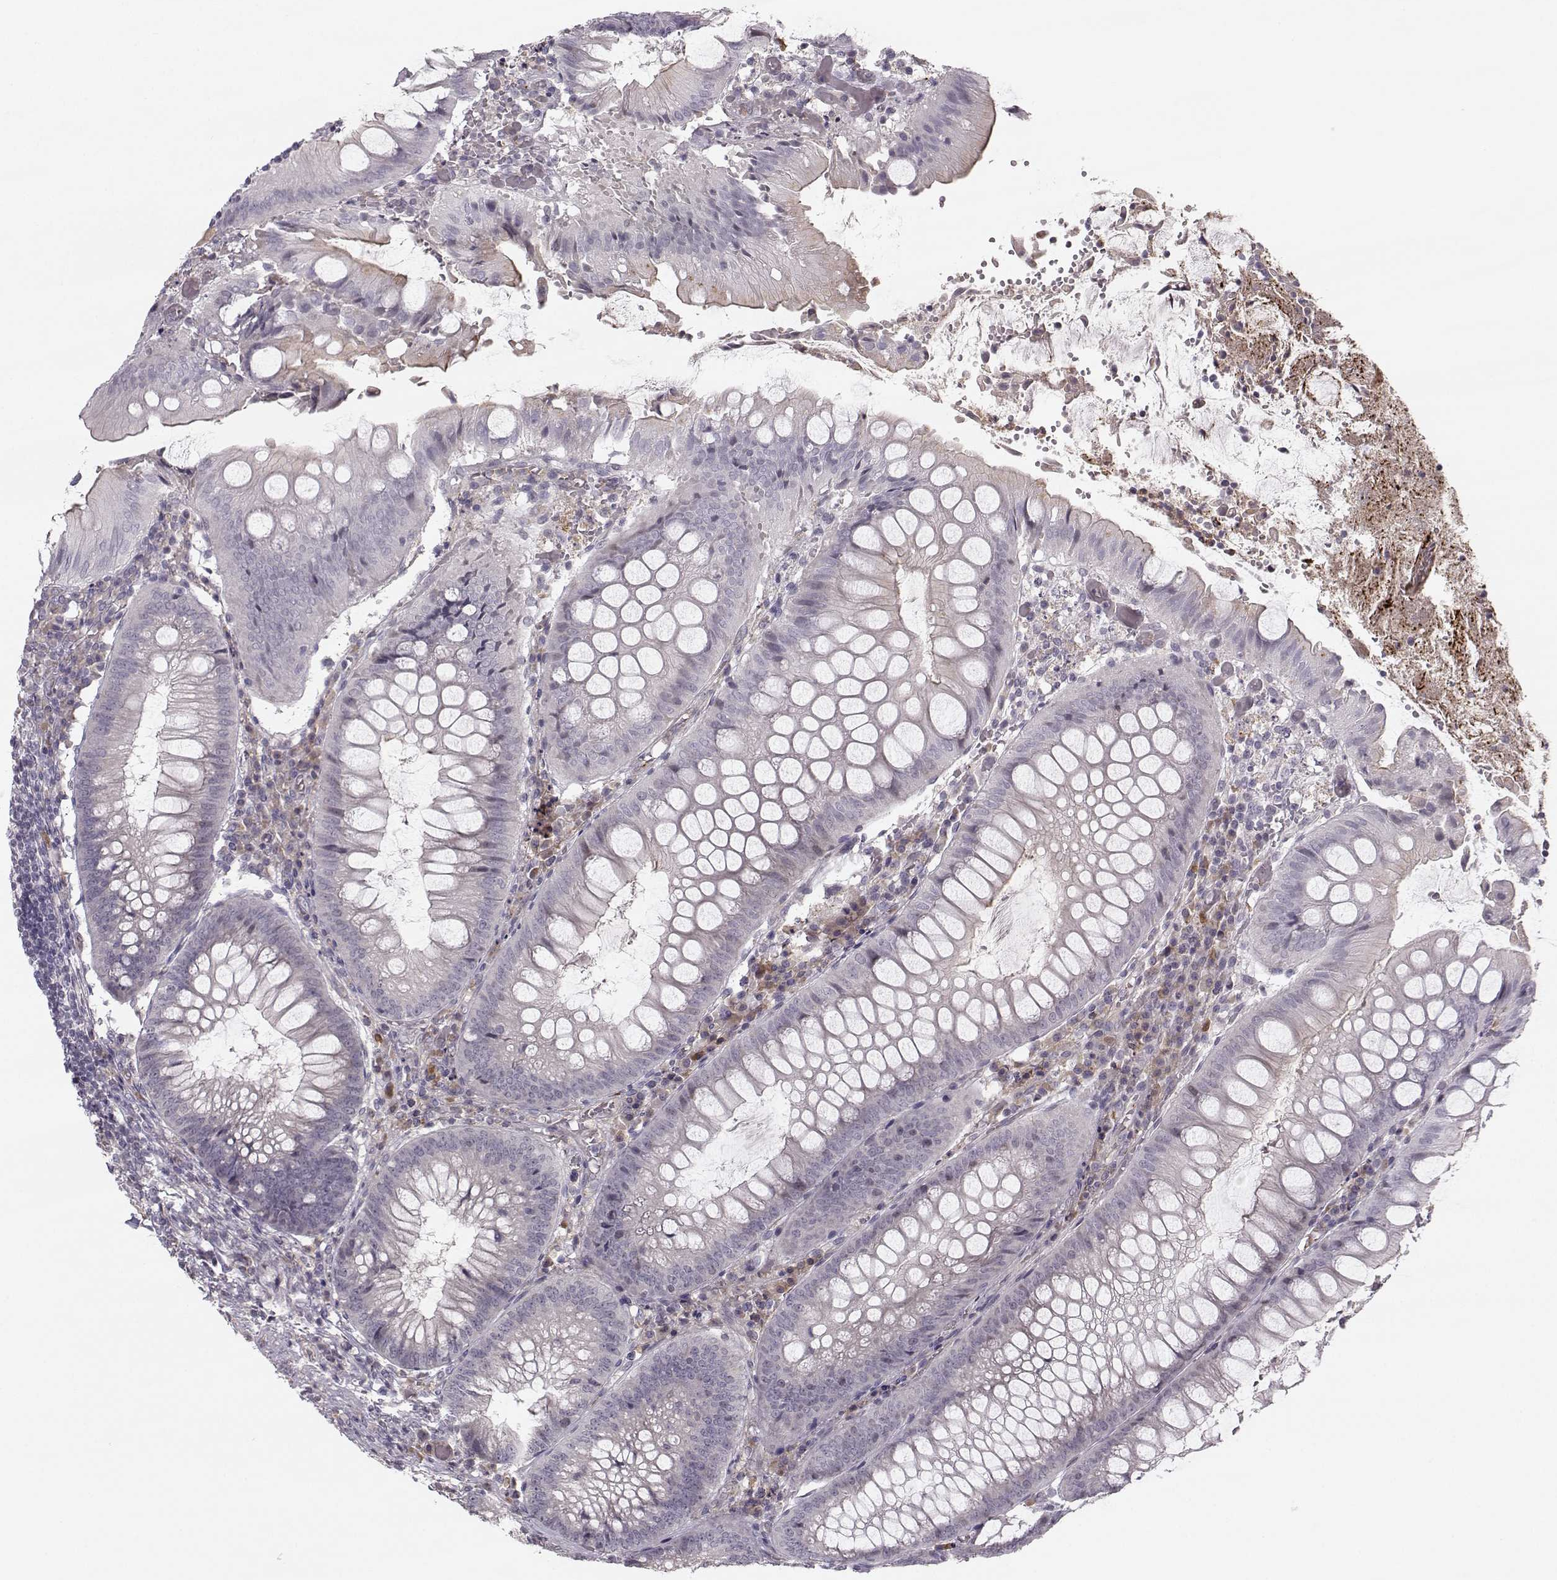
{"staining": {"intensity": "negative", "quantity": "none", "location": "none"}, "tissue": "appendix", "cell_type": "Glandular cells", "image_type": "normal", "snomed": [{"axis": "morphology", "description": "Normal tissue, NOS"}, {"axis": "morphology", "description": "Inflammation, NOS"}, {"axis": "topography", "description": "Appendix"}], "caption": "DAB (3,3'-diaminobenzidine) immunohistochemical staining of benign appendix displays no significant staining in glandular cells.", "gene": "OPRD1", "patient": {"sex": "male", "age": 16}}